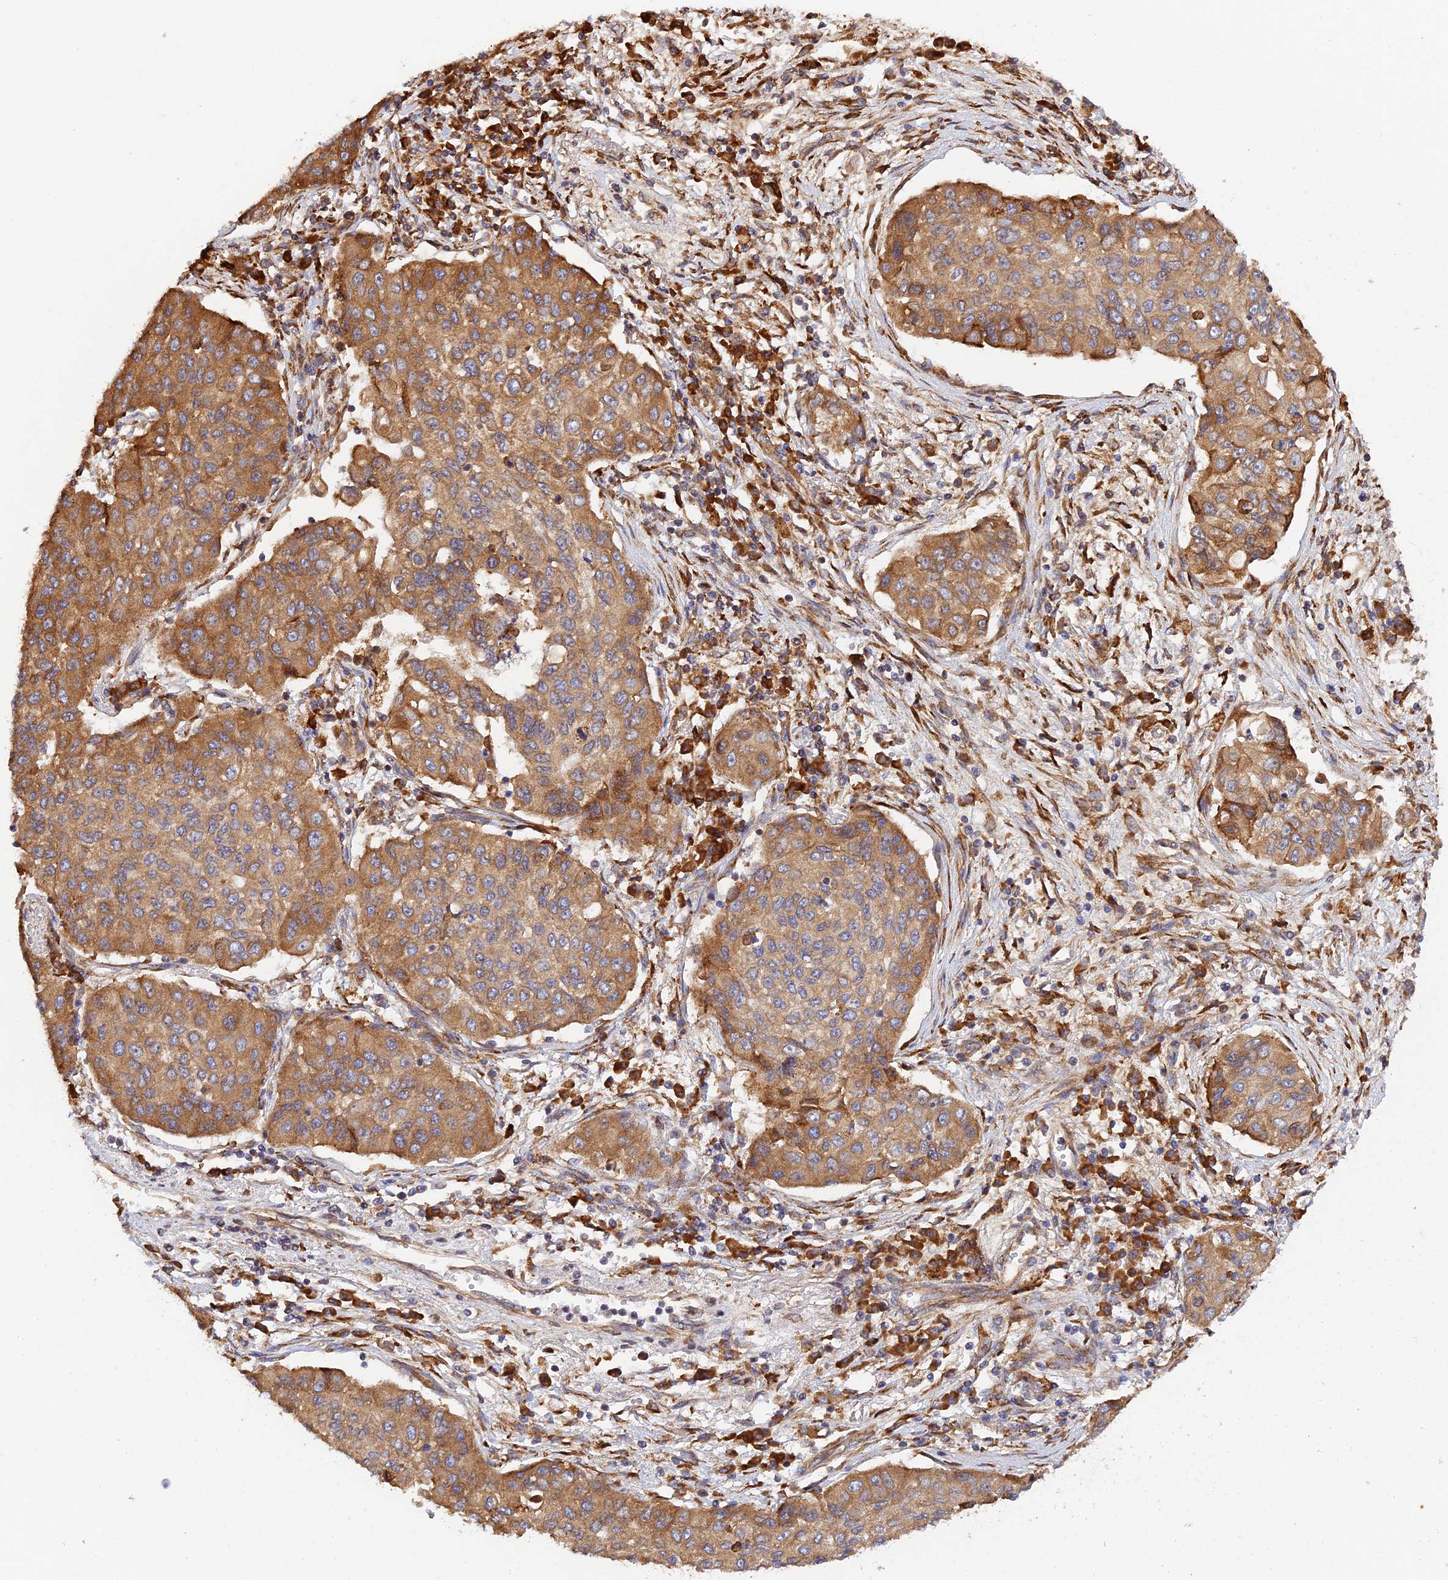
{"staining": {"intensity": "moderate", "quantity": ">75%", "location": "cytoplasmic/membranous"}, "tissue": "lung cancer", "cell_type": "Tumor cells", "image_type": "cancer", "snomed": [{"axis": "morphology", "description": "Squamous cell carcinoma, NOS"}, {"axis": "topography", "description": "Lung"}], "caption": "A brown stain highlights moderate cytoplasmic/membranous expression of a protein in lung cancer (squamous cell carcinoma) tumor cells.", "gene": "RPL5", "patient": {"sex": "male", "age": 74}}